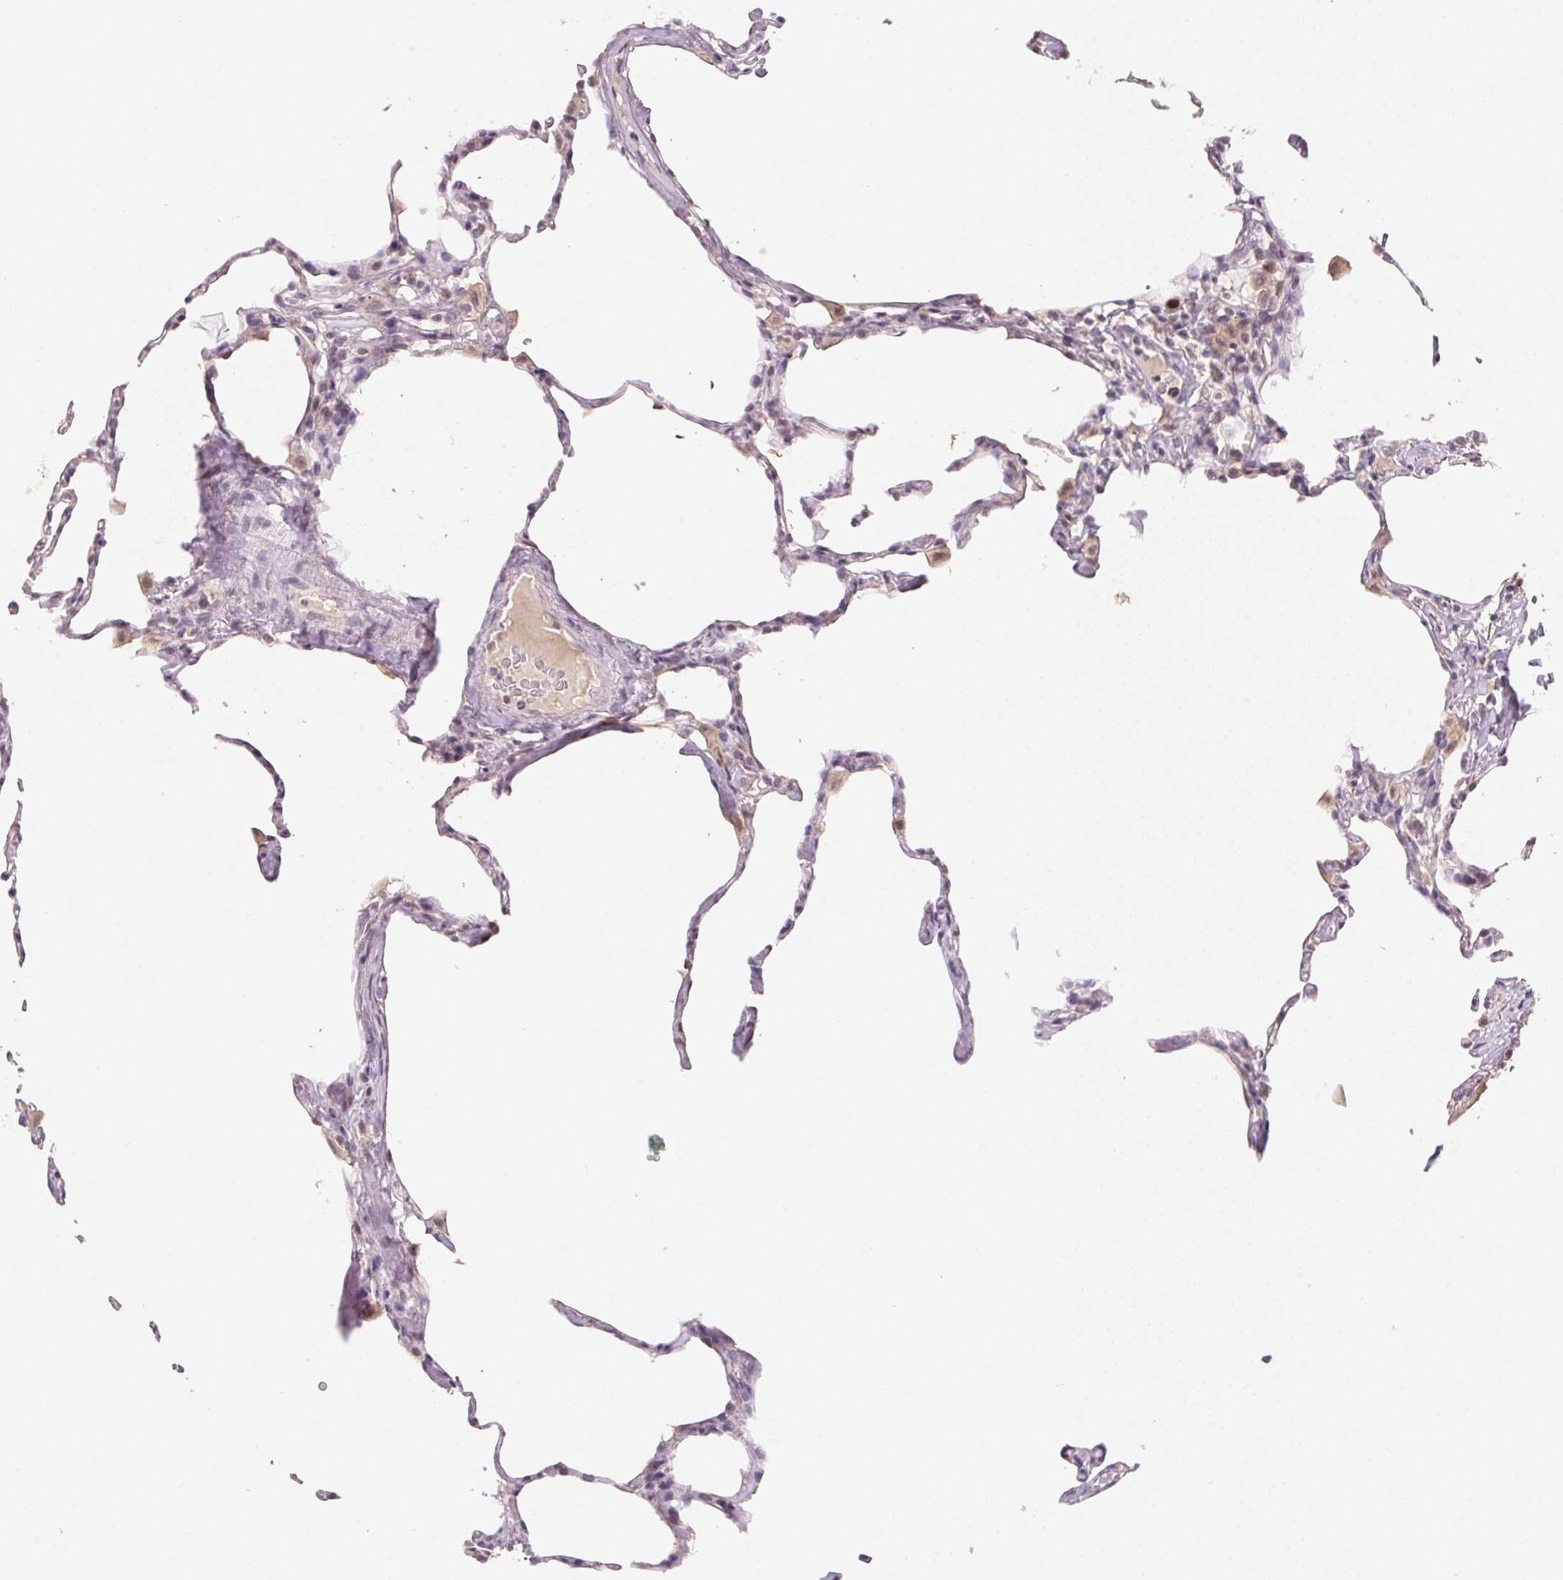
{"staining": {"intensity": "negative", "quantity": "none", "location": "none"}, "tissue": "lung", "cell_type": "Alveolar cells", "image_type": "normal", "snomed": [{"axis": "morphology", "description": "Normal tissue, NOS"}, {"axis": "topography", "description": "Lung"}], "caption": "Alveolar cells are negative for protein expression in unremarkable human lung. (Brightfield microscopy of DAB (3,3'-diaminobenzidine) immunohistochemistry (IHC) at high magnification).", "gene": "KIFC1", "patient": {"sex": "male", "age": 65}}